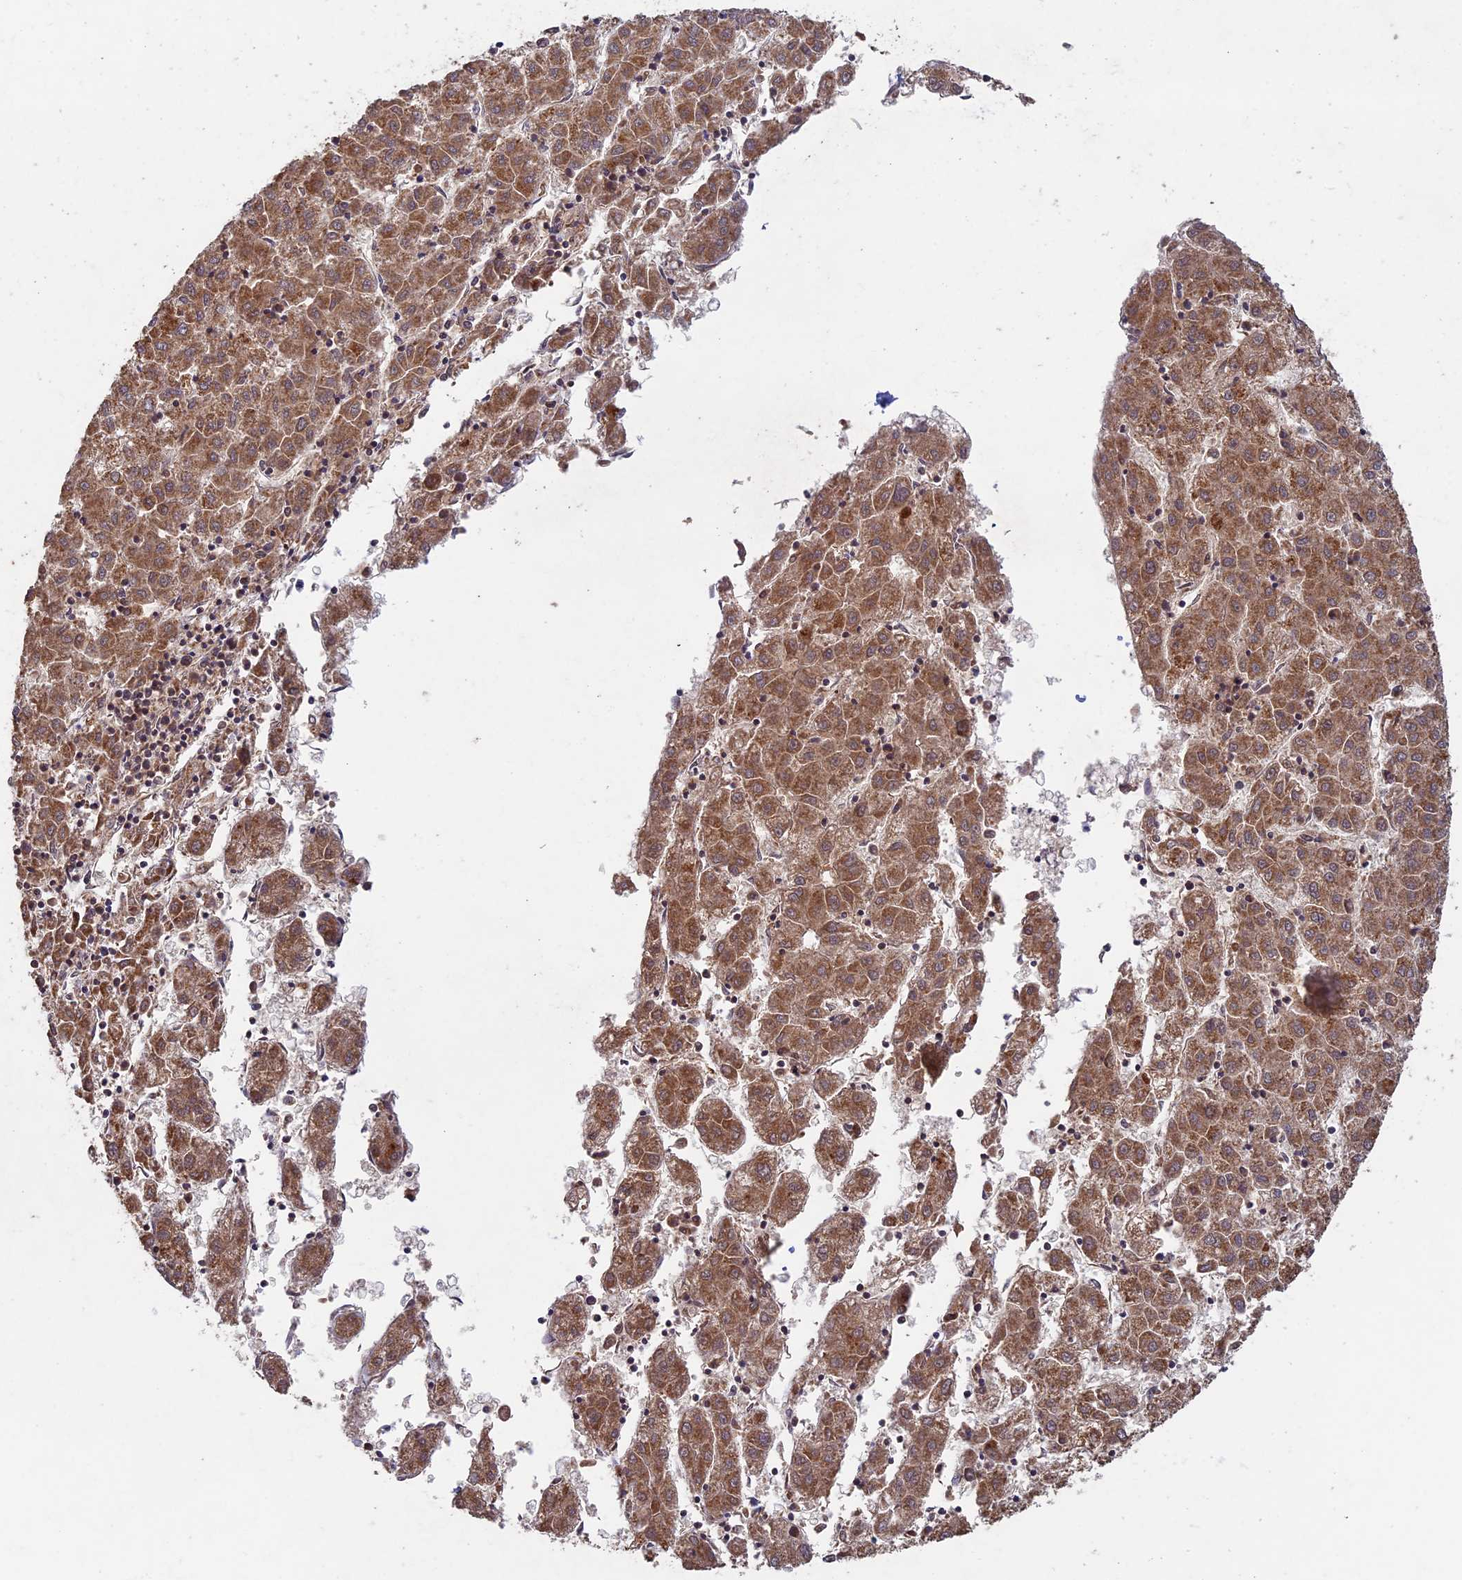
{"staining": {"intensity": "moderate", "quantity": ">75%", "location": "cytoplasmic/membranous"}, "tissue": "liver cancer", "cell_type": "Tumor cells", "image_type": "cancer", "snomed": [{"axis": "morphology", "description": "Carcinoma, Hepatocellular, NOS"}, {"axis": "topography", "description": "Liver"}], "caption": "Hepatocellular carcinoma (liver) tissue reveals moderate cytoplasmic/membranous positivity in about >75% of tumor cells", "gene": "RCCD1", "patient": {"sex": "male", "age": 72}}